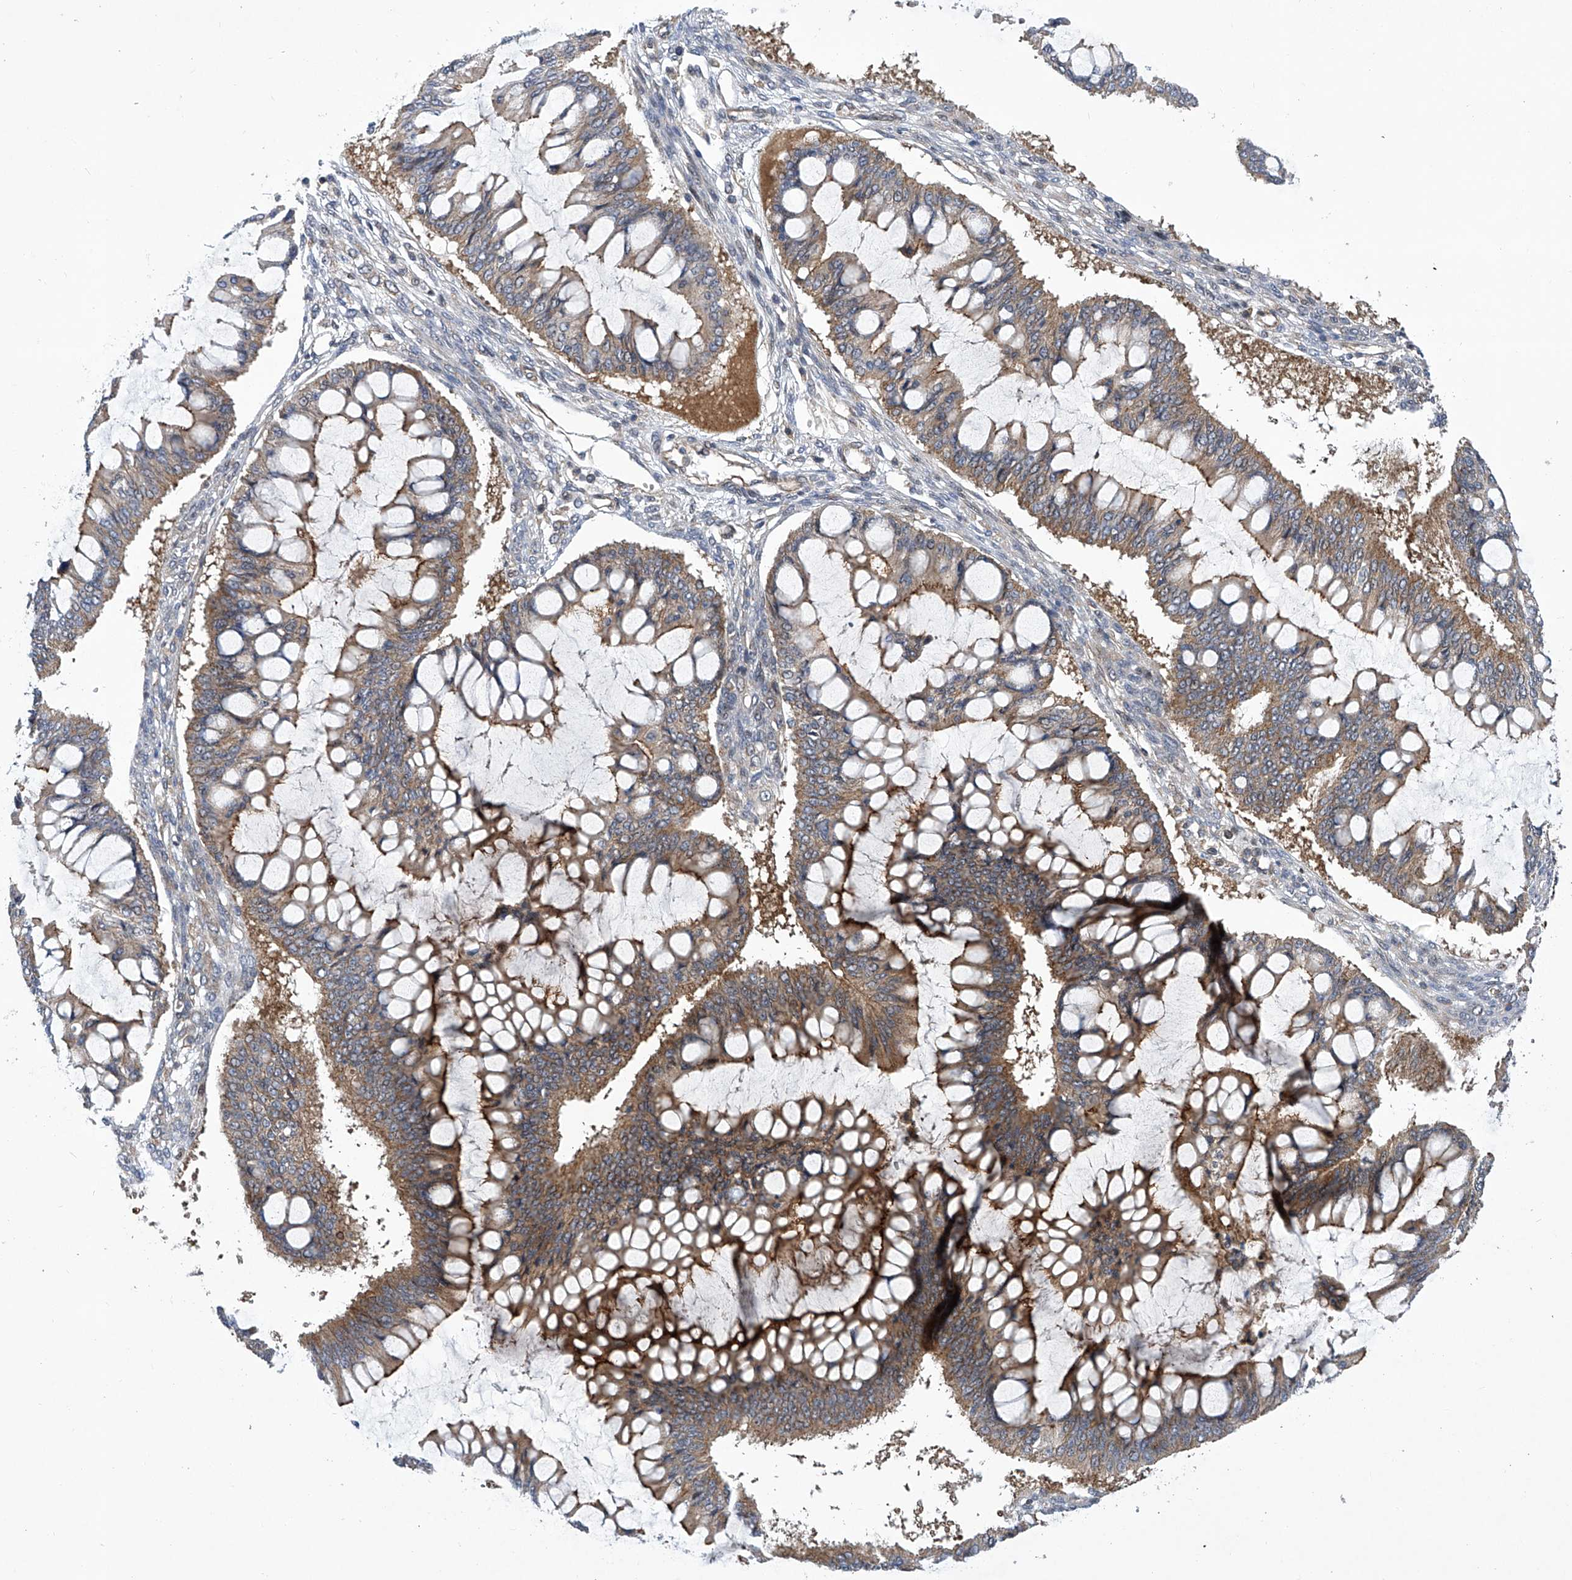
{"staining": {"intensity": "moderate", "quantity": ">75%", "location": "cytoplasmic/membranous"}, "tissue": "ovarian cancer", "cell_type": "Tumor cells", "image_type": "cancer", "snomed": [{"axis": "morphology", "description": "Cystadenocarcinoma, mucinous, NOS"}, {"axis": "topography", "description": "Ovary"}], "caption": "Protein expression analysis of human ovarian mucinous cystadenocarcinoma reveals moderate cytoplasmic/membranous expression in about >75% of tumor cells.", "gene": "CISH", "patient": {"sex": "female", "age": 73}}